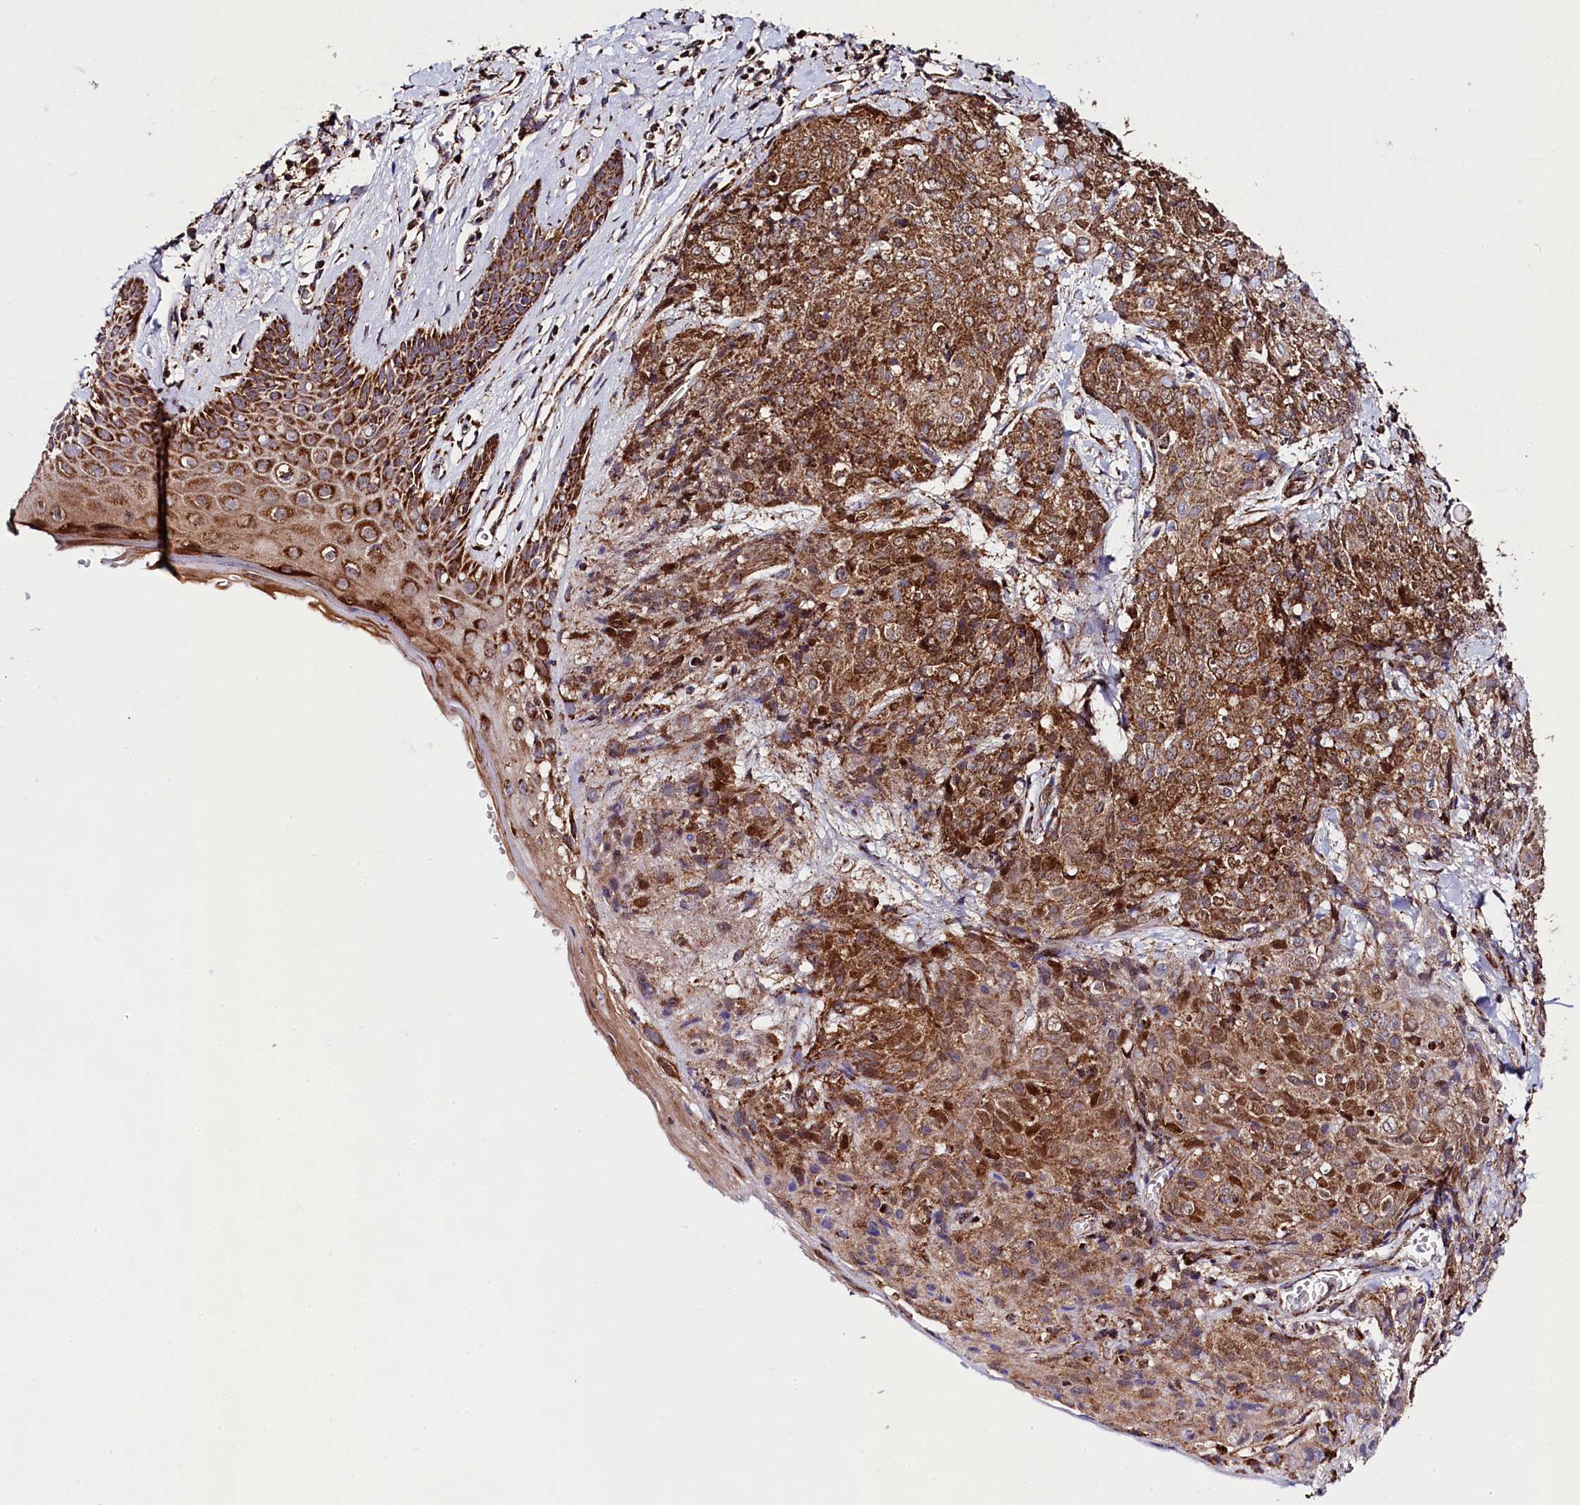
{"staining": {"intensity": "strong", "quantity": ">75%", "location": "cytoplasmic/membranous"}, "tissue": "skin cancer", "cell_type": "Tumor cells", "image_type": "cancer", "snomed": [{"axis": "morphology", "description": "Squamous cell carcinoma, NOS"}, {"axis": "topography", "description": "Skin"}, {"axis": "topography", "description": "Vulva"}], "caption": "Immunohistochemistry image of human skin cancer (squamous cell carcinoma) stained for a protein (brown), which demonstrates high levels of strong cytoplasmic/membranous expression in approximately >75% of tumor cells.", "gene": "CLYBL", "patient": {"sex": "female", "age": 85}}